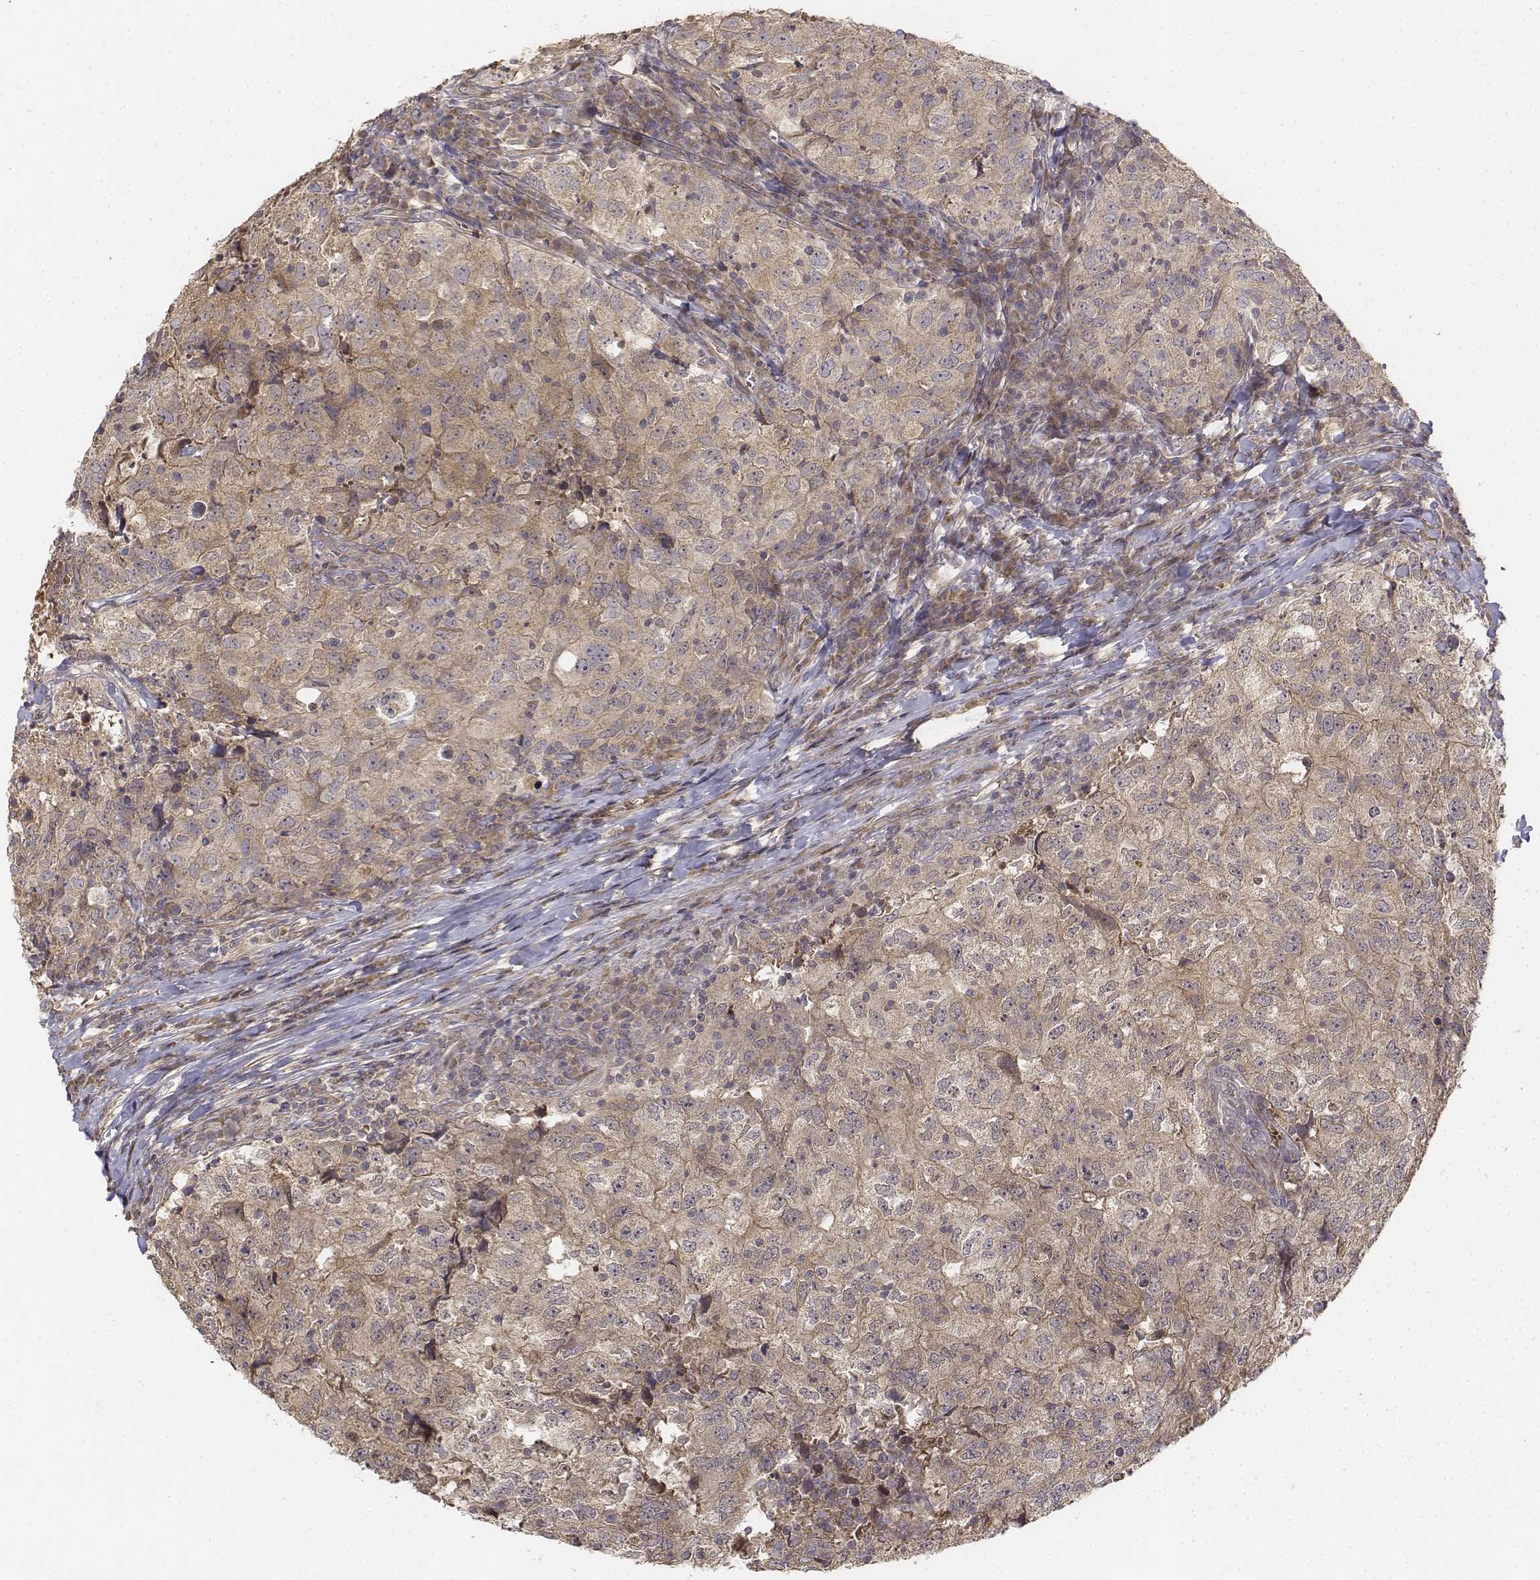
{"staining": {"intensity": "weak", "quantity": ">75%", "location": "cytoplasmic/membranous"}, "tissue": "breast cancer", "cell_type": "Tumor cells", "image_type": "cancer", "snomed": [{"axis": "morphology", "description": "Duct carcinoma"}, {"axis": "topography", "description": "Breast"}], "caption": "Immunohistochemistry staining of breast invasive ductal carcinoma, which reveals low levels of weak cytoplasmic/membranous expression in about >75% of tumor cells indicating weak cytoplasmic/membranous protein expression. The staining was performed using DAB (brown) for protein detection and nuclei were counterstained in hematoxylin (blue).", "gene": "FBXO21", "patient": {"sex": "female", "age": 30}}